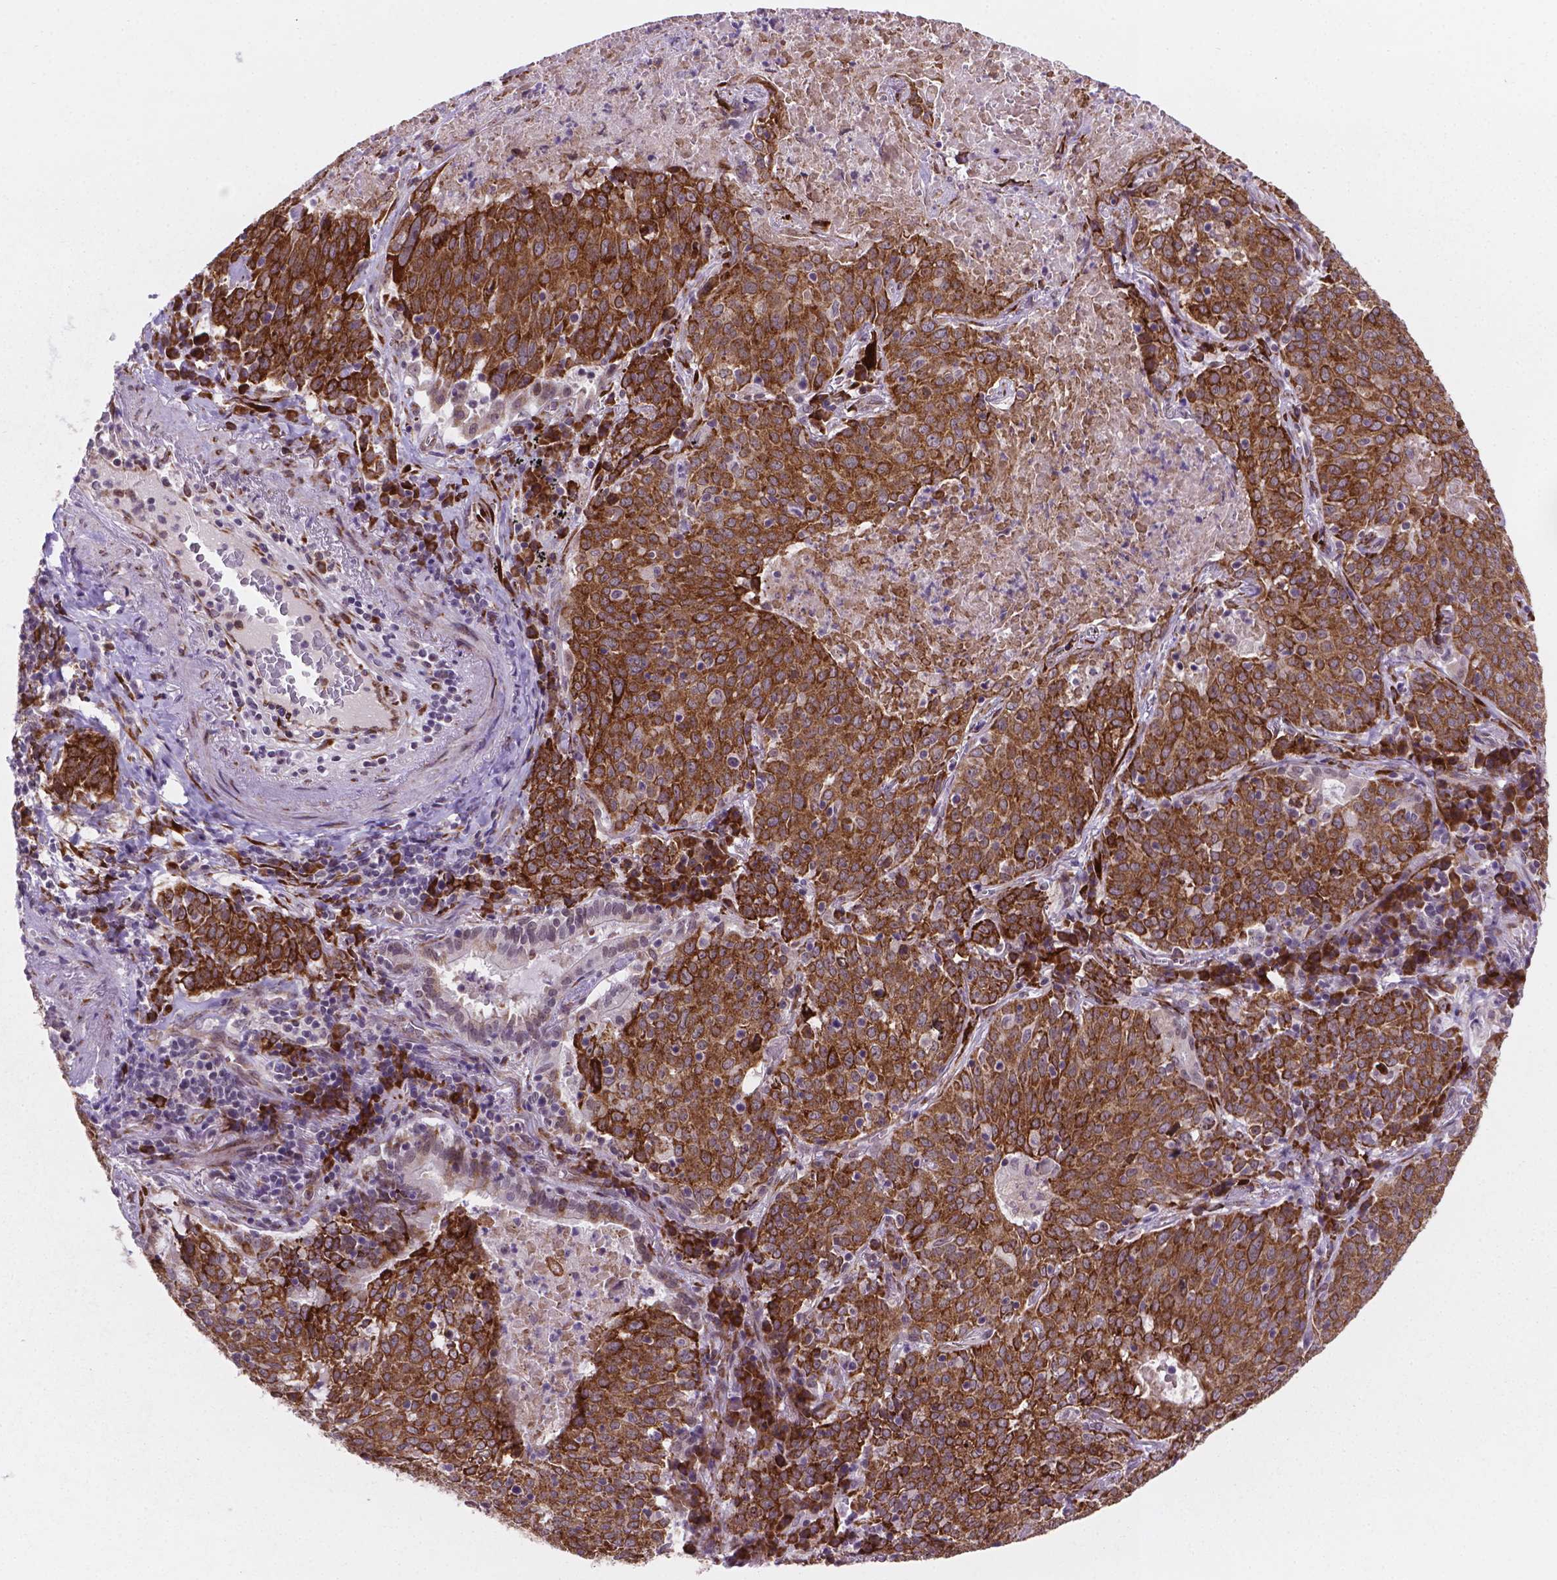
{"staining": {"intensity": "strong", "quantity": ">75%", "location": "cytoplasmic/membranous"}, "tissue": "lung cancer", "cell_type": "Tumor cells", "image_type": "cancer", "snomed": [{"axis": "morphology", "description": "Squamous cell carcinoma, NOS"}, {"axis": "topography", "description": "Lung"}], "caption": "Lung cancer tissue displays strong cytoplasmic/membranous positivity in about >75% of tumor cells The staining was performed using DAB, with brown indicating positive protein expression. Nuclei are stained blue with hematoxylin.", "gene": "FNIP1", "patient": {"sex": "male", "age": 82}}